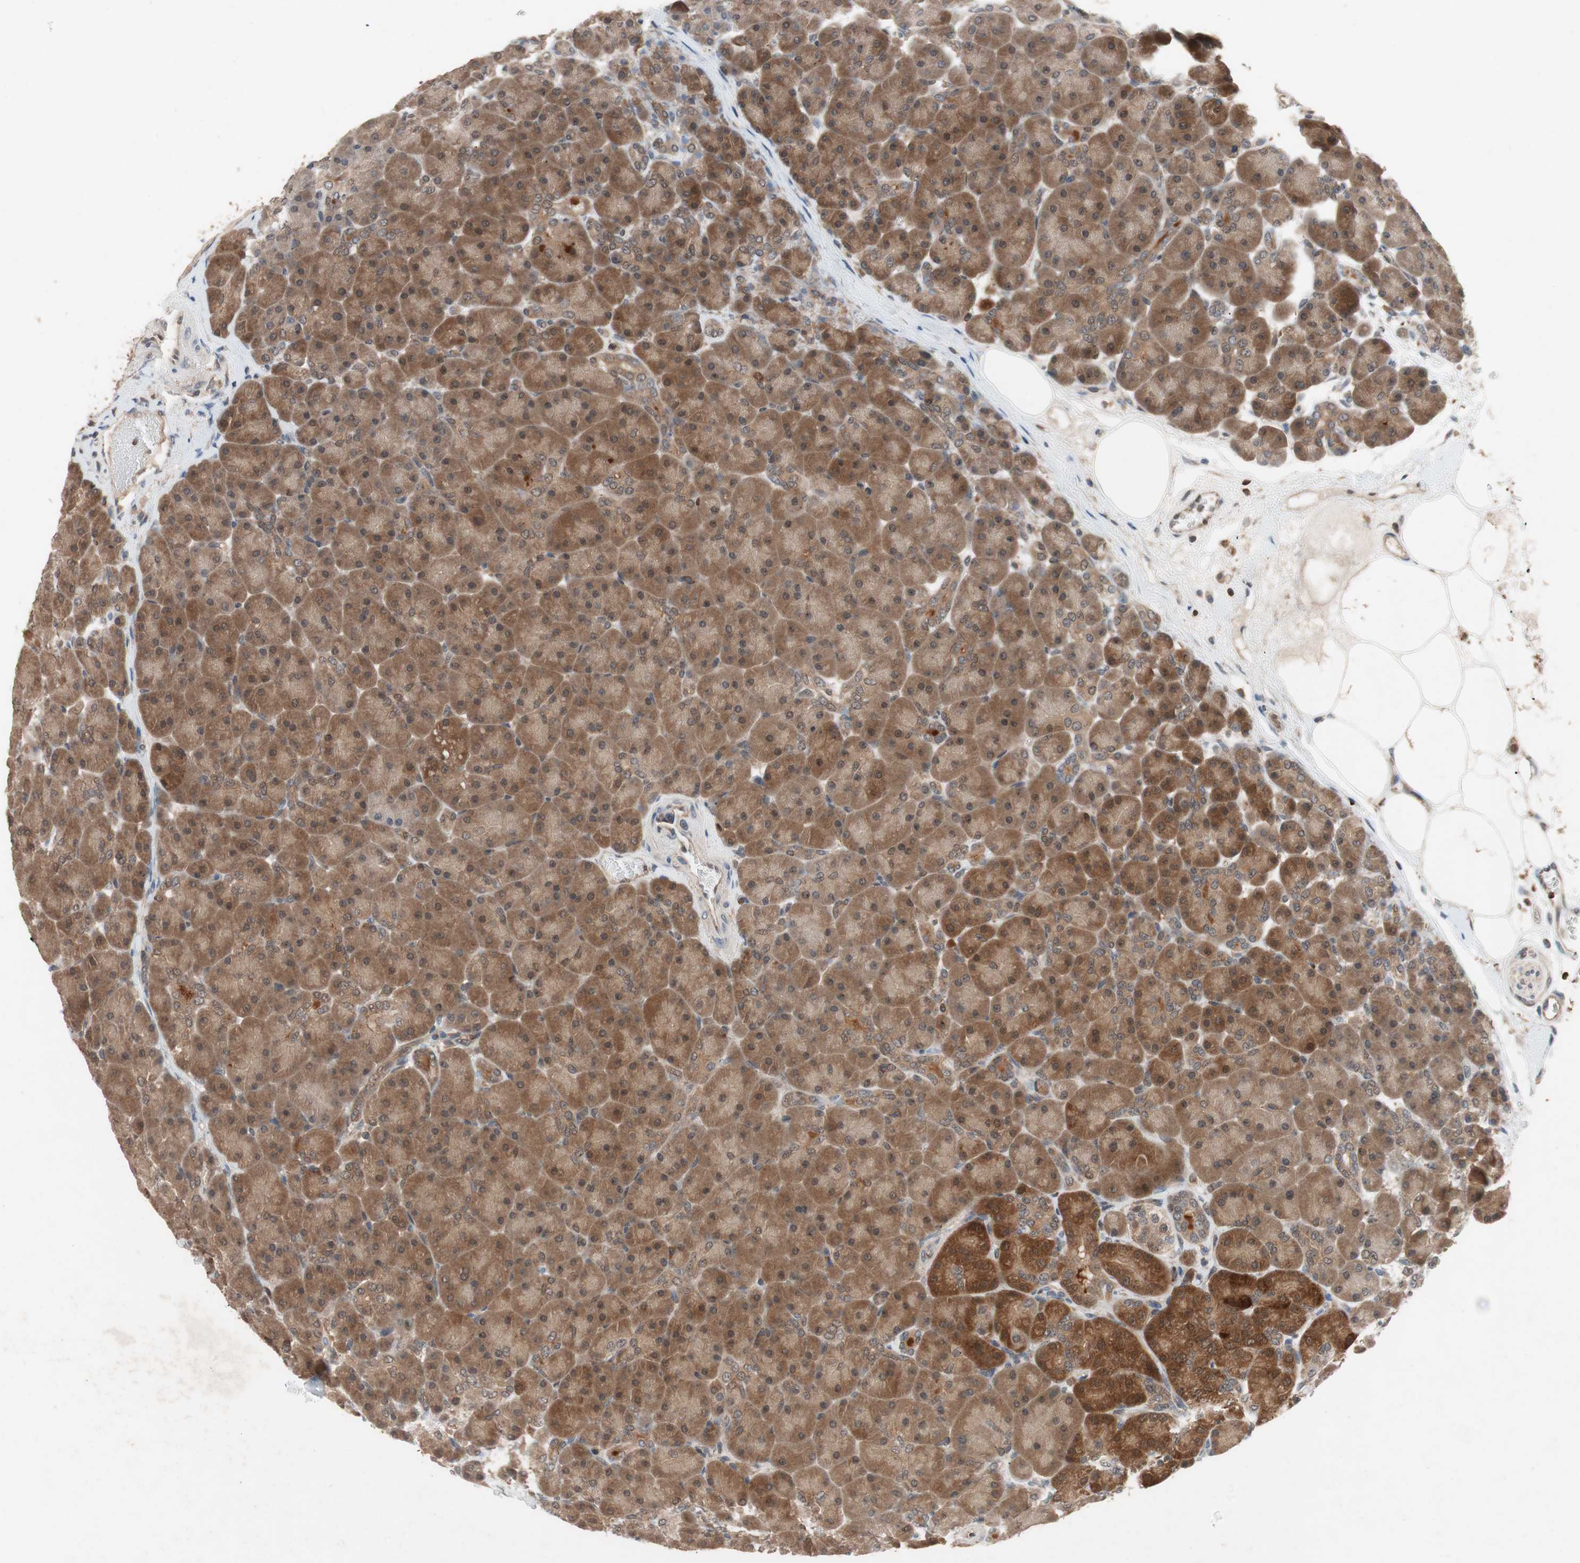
{"staining": {"intensity": "moderate", "quantity": ">75%", "location": "cytoplasmic/membranous"}, "tissue": "pancreas", "cell_type": "Exocrine glandular cells", "image_type": "normal", "snomed": [{"axis": "morphology", "description": "Normal tissue, NOS"}, {"axis": "topography", "description": "Pancreas"}], "caption": "Immunohistochemistry histopathology image of benign pancreas stained for a protein (brown), which shows medium levels of moderate cytoplasmic/membranous positivity in approximately >75% of exocrine glandular cells.", "gene": "GALT", "patient": {"sex": "male", "age": 66}}